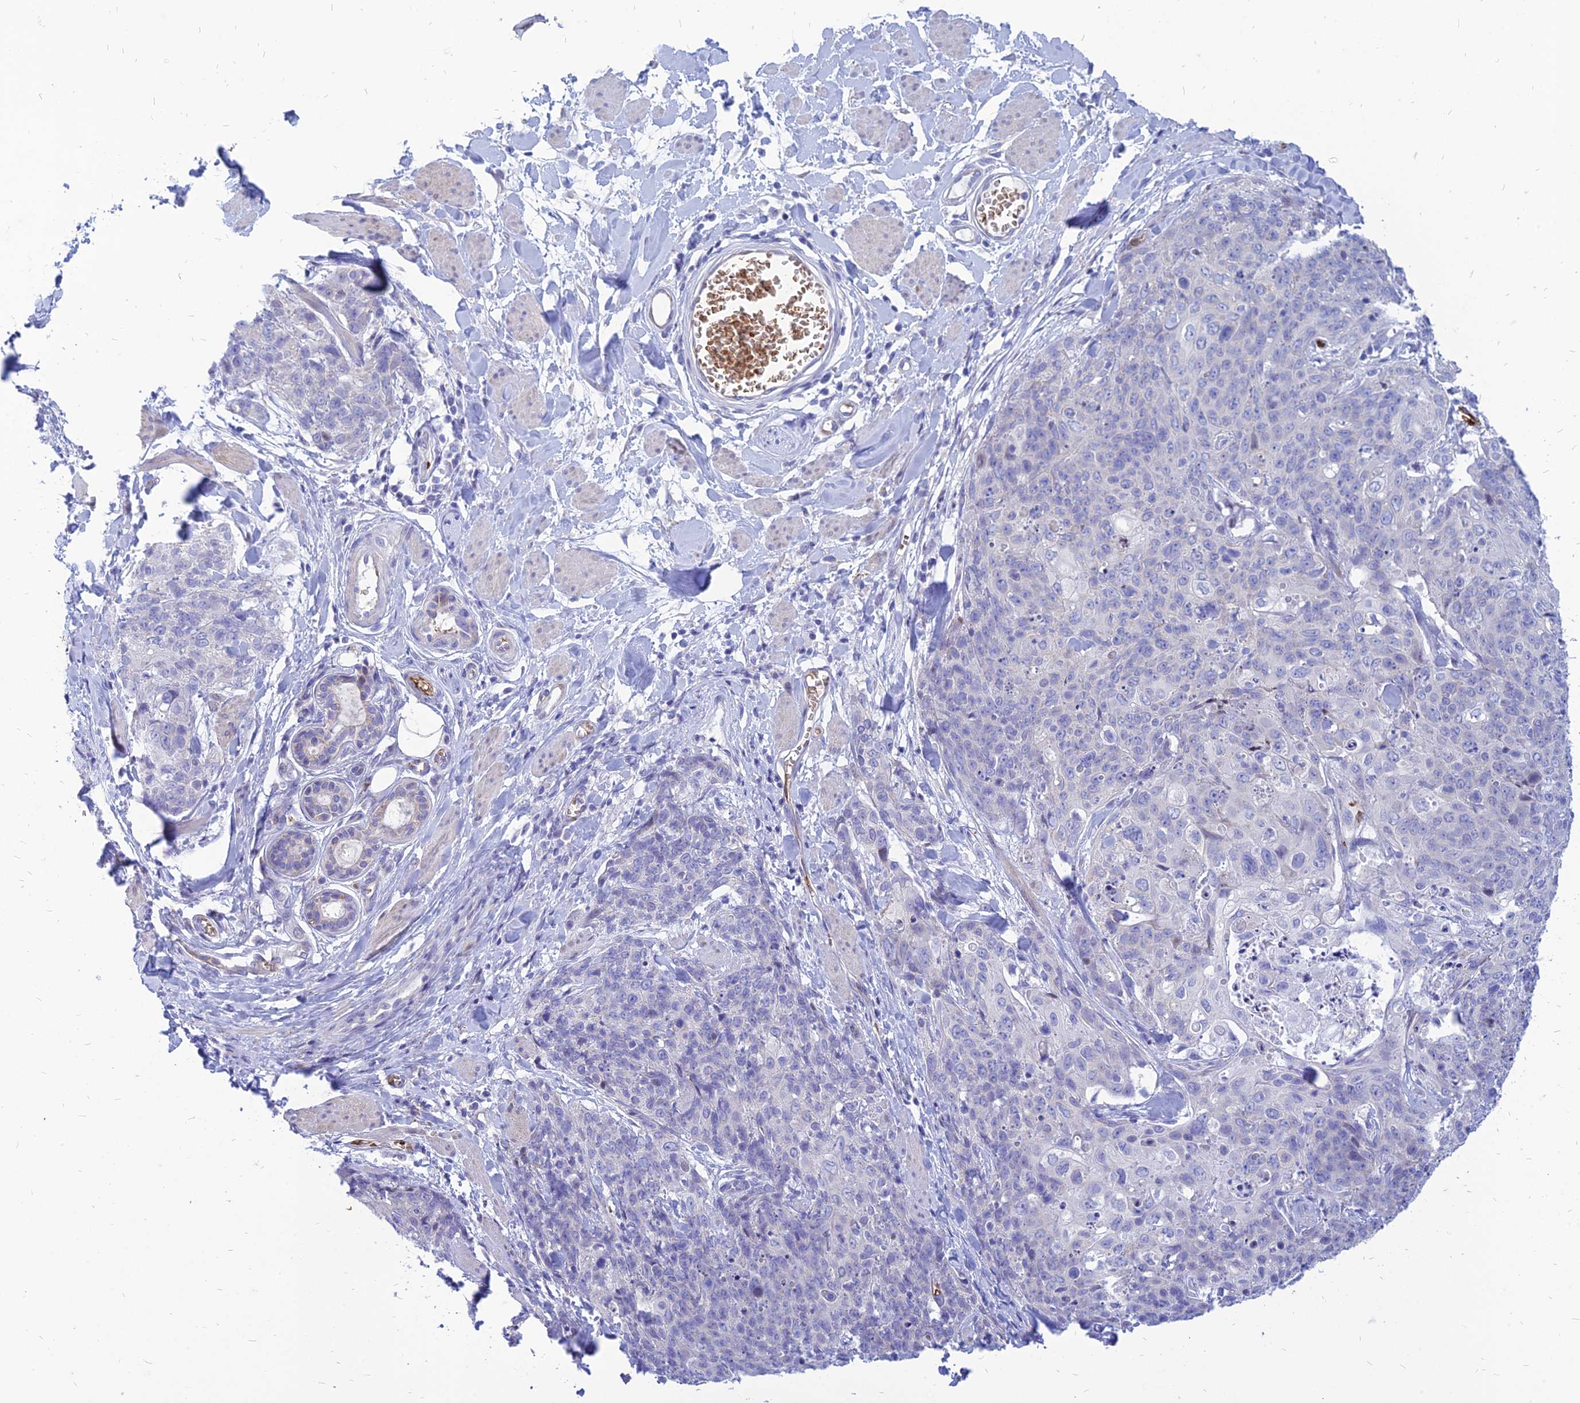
{"staining": {"intensity": "negative", "quantity": "none", "location": "none"}, "tissue": "skin cancer", "cell_type": "Tumor cells", "image_type": "cancer", "snomed": [{"axis": "morphology", "description": "Squamous cell carcinoma, NOS"}, {"axis": "topography", "description": "Skin"}, {"axis": "topography", "description": "Vulva"}], "caption": "Image shows no significant protein expression in tumor cells of skin cancer (squamous cell carcinoma).", "gene": "HHAT", "patient": {"sex": "female", "age": 85}}